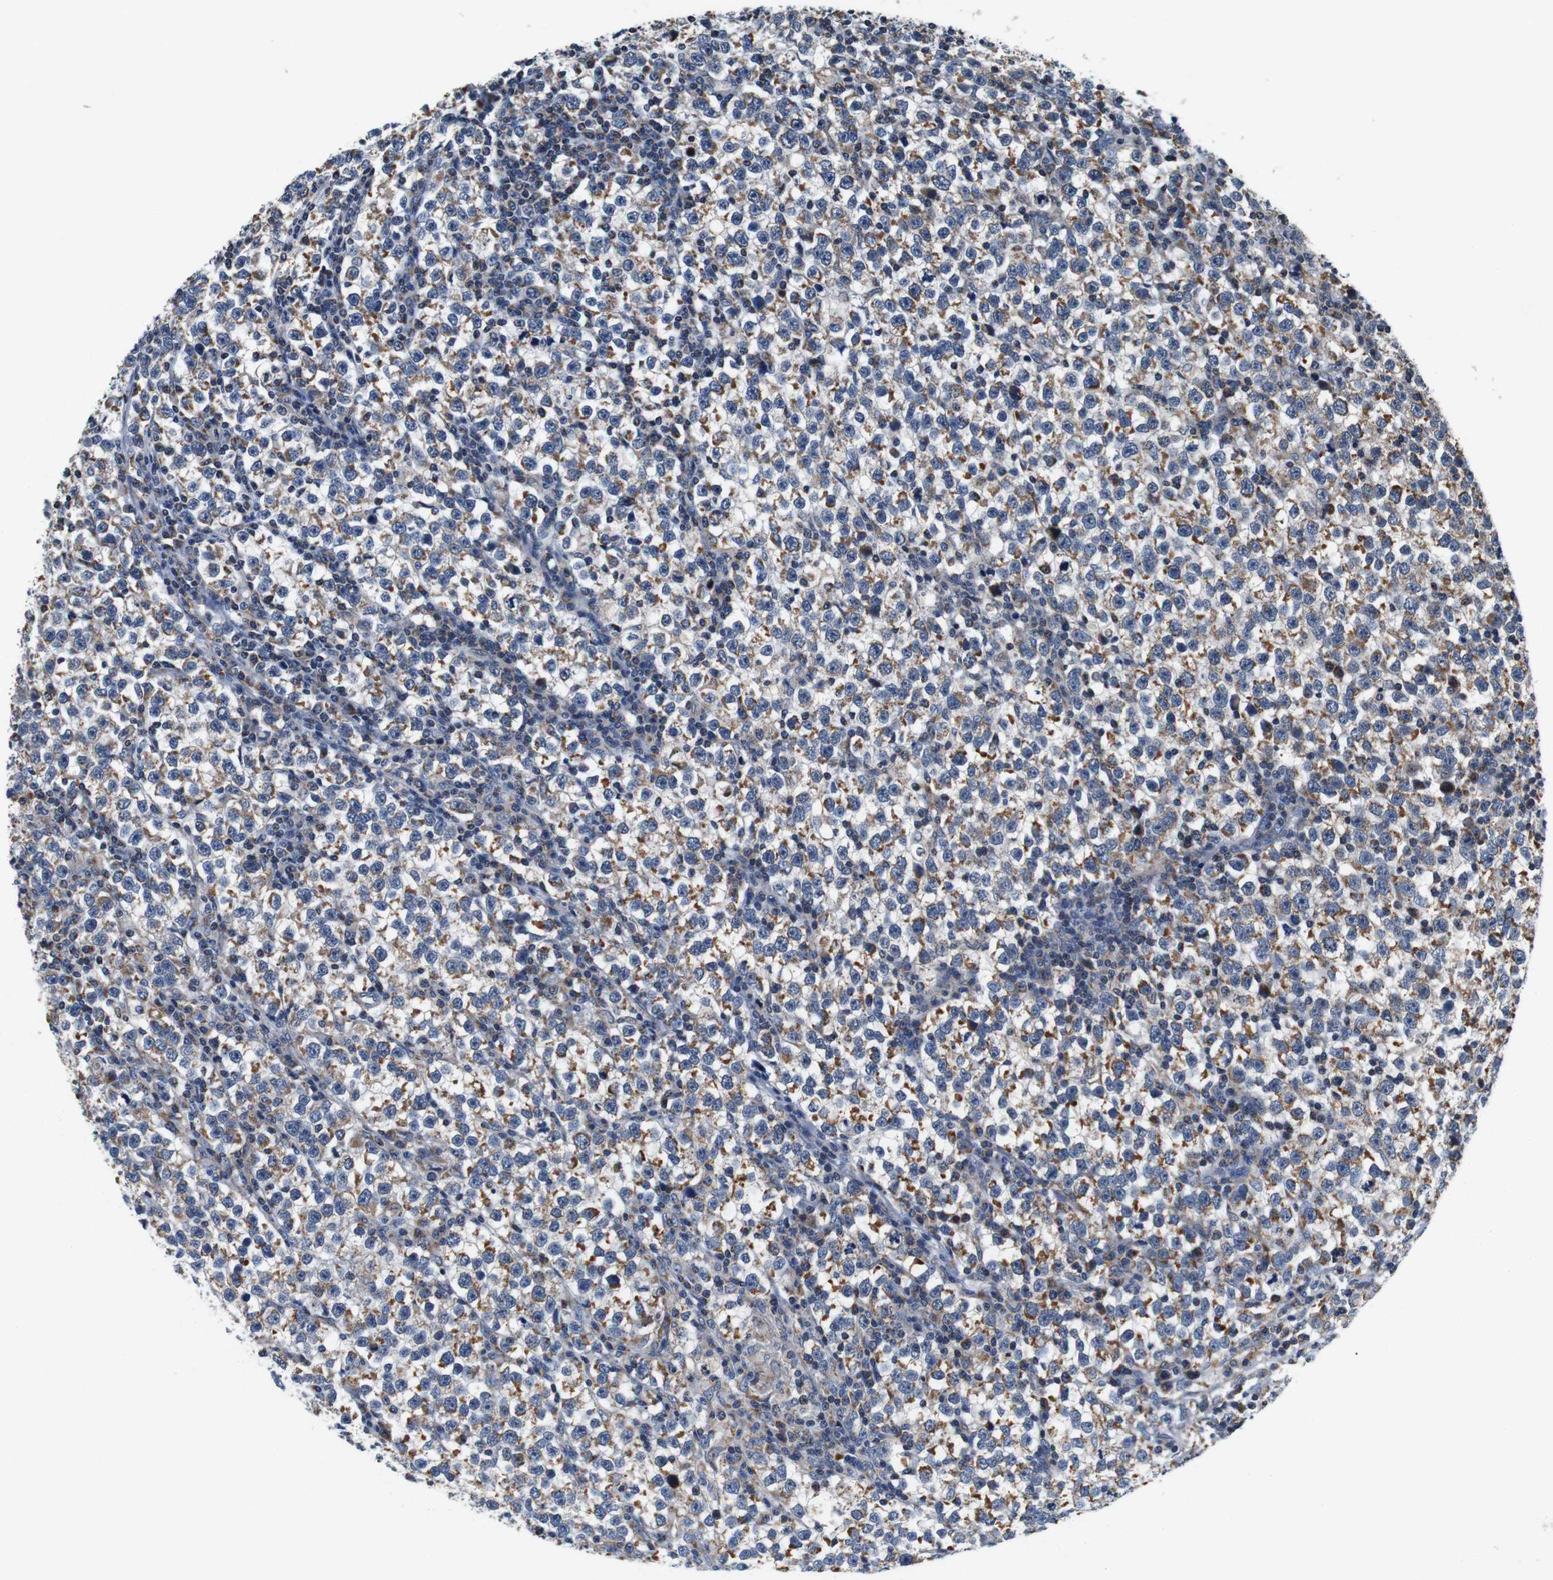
{"staining": {"intensity": "moderate", "quantity": ">75%", "location": "cytoplasmic/membranous"}, "tissue": "testis cancer", "cell_type": "Tumor cells", "image_type": "cancer", "snomed": [{"axis": "morphology", "description": "Normal tissue, NOS"}, {"axis": "morphology", "description": "Seminoma, NOS"}, {"axis": "topography", "description": "Testis"}], "caption": "There is medium levels of moderate cytoplasmic/membranous positivity in tumor cells of testis cancer, as demonstrated by immunohistochemical staining (brown color).", "gene": "LRP4", "patient": {"sex": "male", "age": 43}}